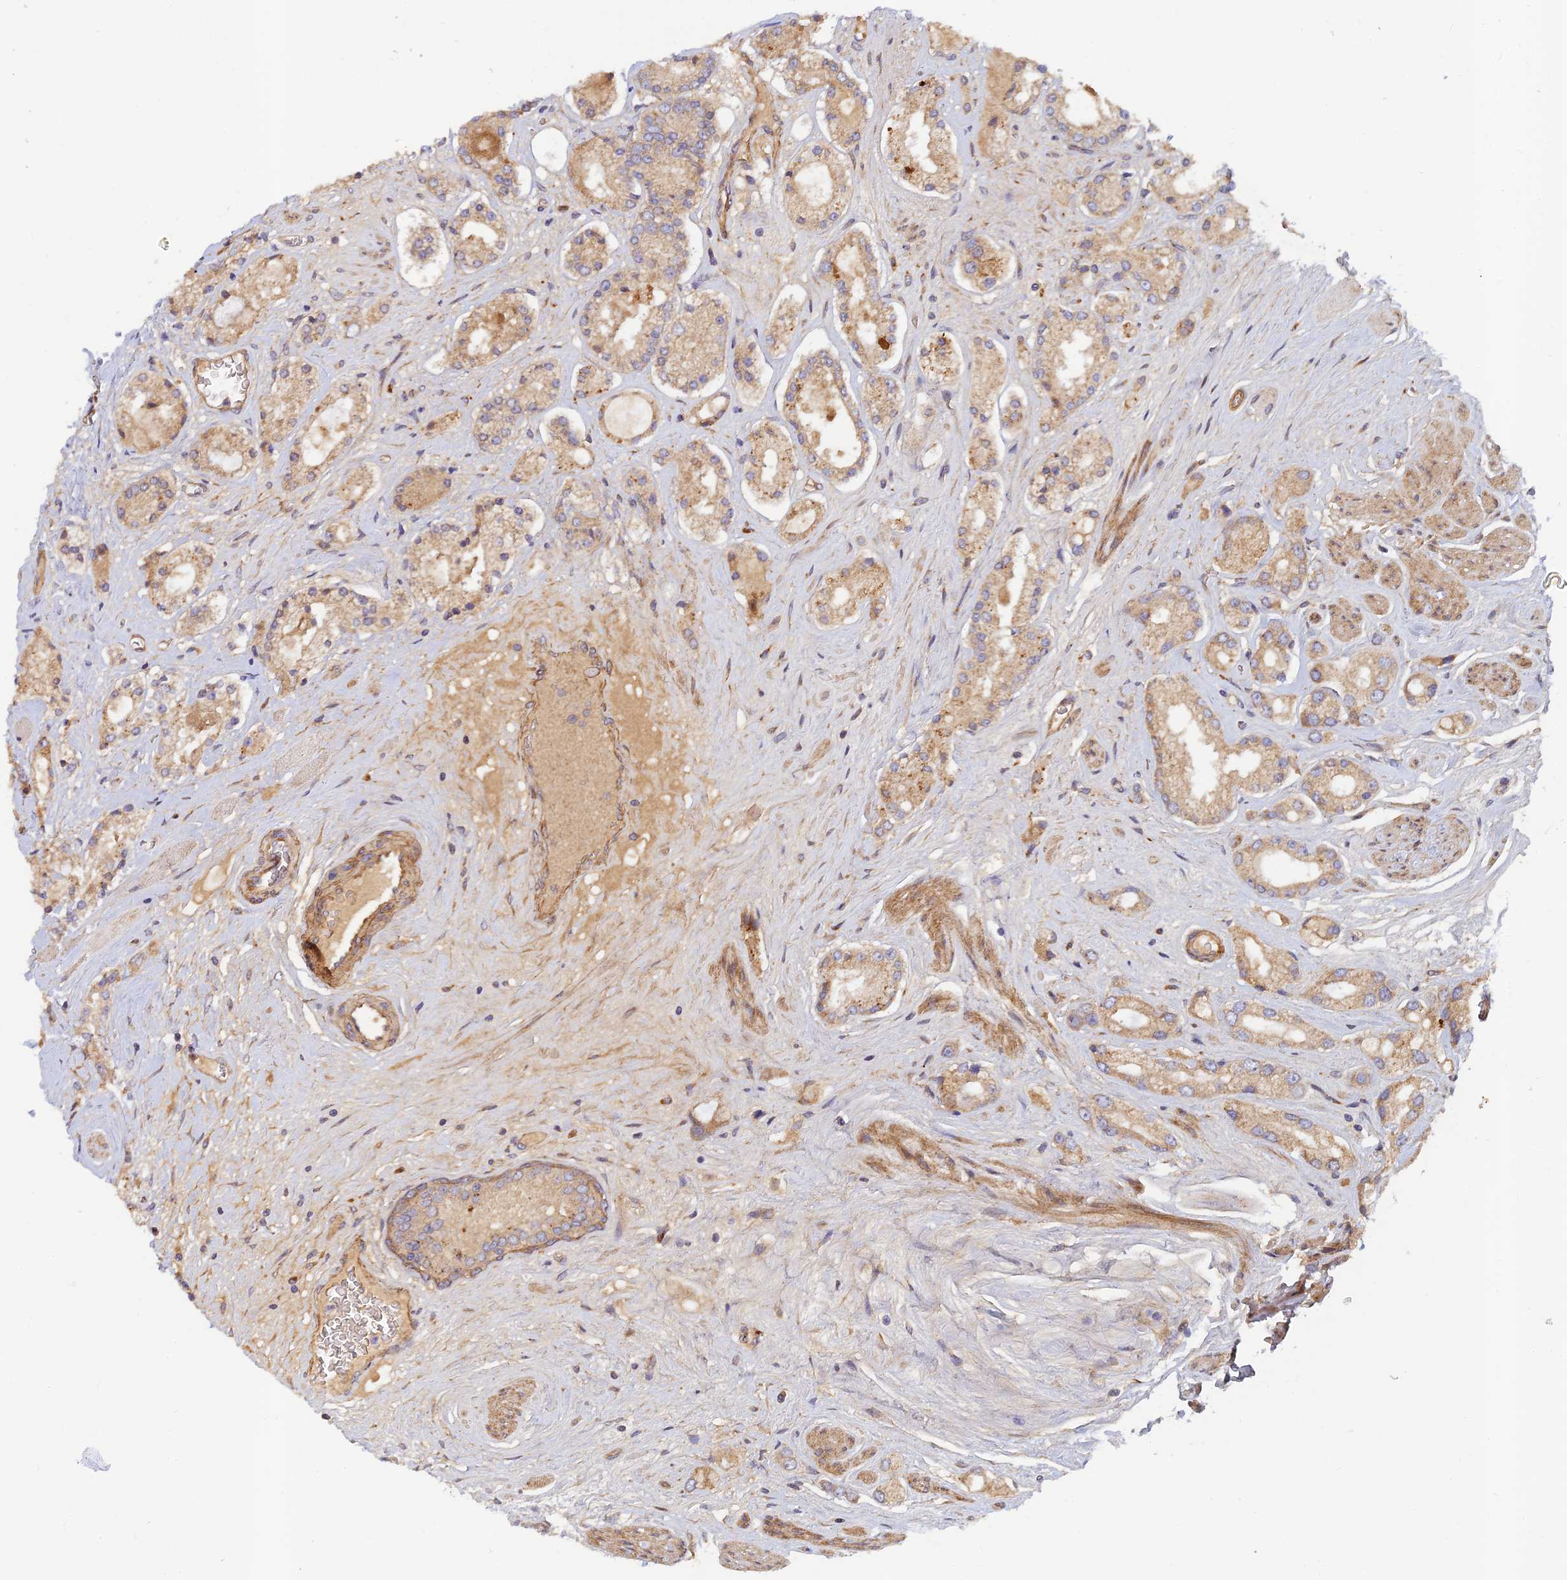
{"staining": {"intensity": "weak", "quantity": ">75%", "location": "cytoplasmic/membranous"}, "tissue": "prostate cancer", "cell_type": "Tumor cells", "image_type": "cancer", "snomed": [{"axis": "morphology", "description": "Adenocarcinoma, High grade"}, {"axis": "topography", "description": "Prostate"}], "caption": "Protein staining by immunohistochemistry demonstrates weak cytoplasmic/membranous staining in about >75% of tumor cells in adenocarcinoma (high-grade) (prostate). The staining is performed using DAB (3,3'-diaminobenzidine) brown chromogen to label protein expression. The nuclei are counter-stained blue using hematoxylin.", "gene": "GMCL1", "patient": {"sex": "male", "age": 67}}